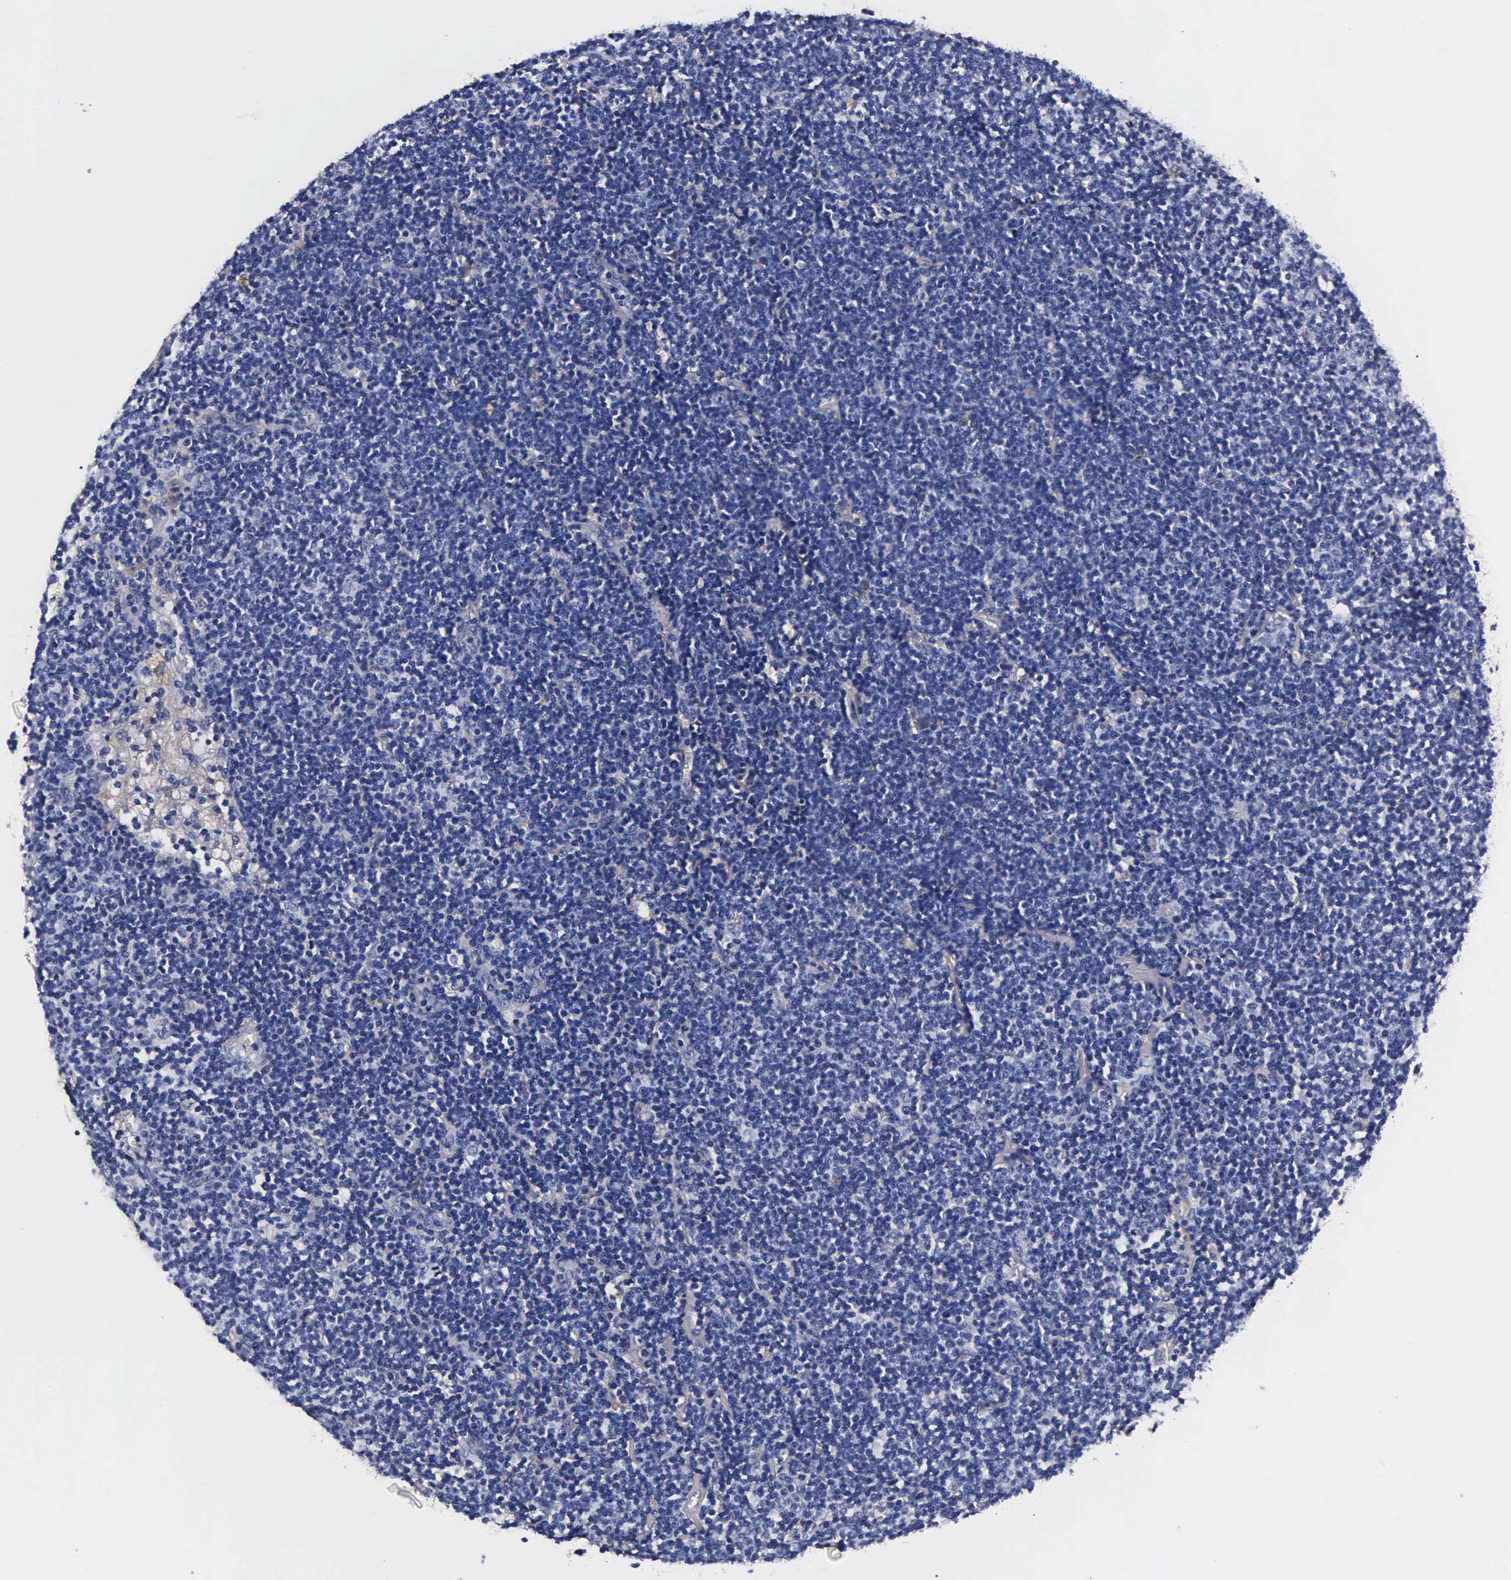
{"staining": {"intensity": "negative", "quantity": "none", "location": "none"}, "tissue": "lymphoma", "cell_type": "Tumor cells", "image_type": "cancer", "snomed": [{"axis": "morphology", "description": "Malignant lymphoma, non-Hodgkin's type, Low grade"}, {"axis": "topography", "description": "Lymph node"}], "caption": "This is an IHC micrograph of human low-grade malignant lymphoma, non-Hodgkin's type. There is no staining in tumor cells.", "gene": "CST3", "patient": {"sex": "male", "age": 65}}